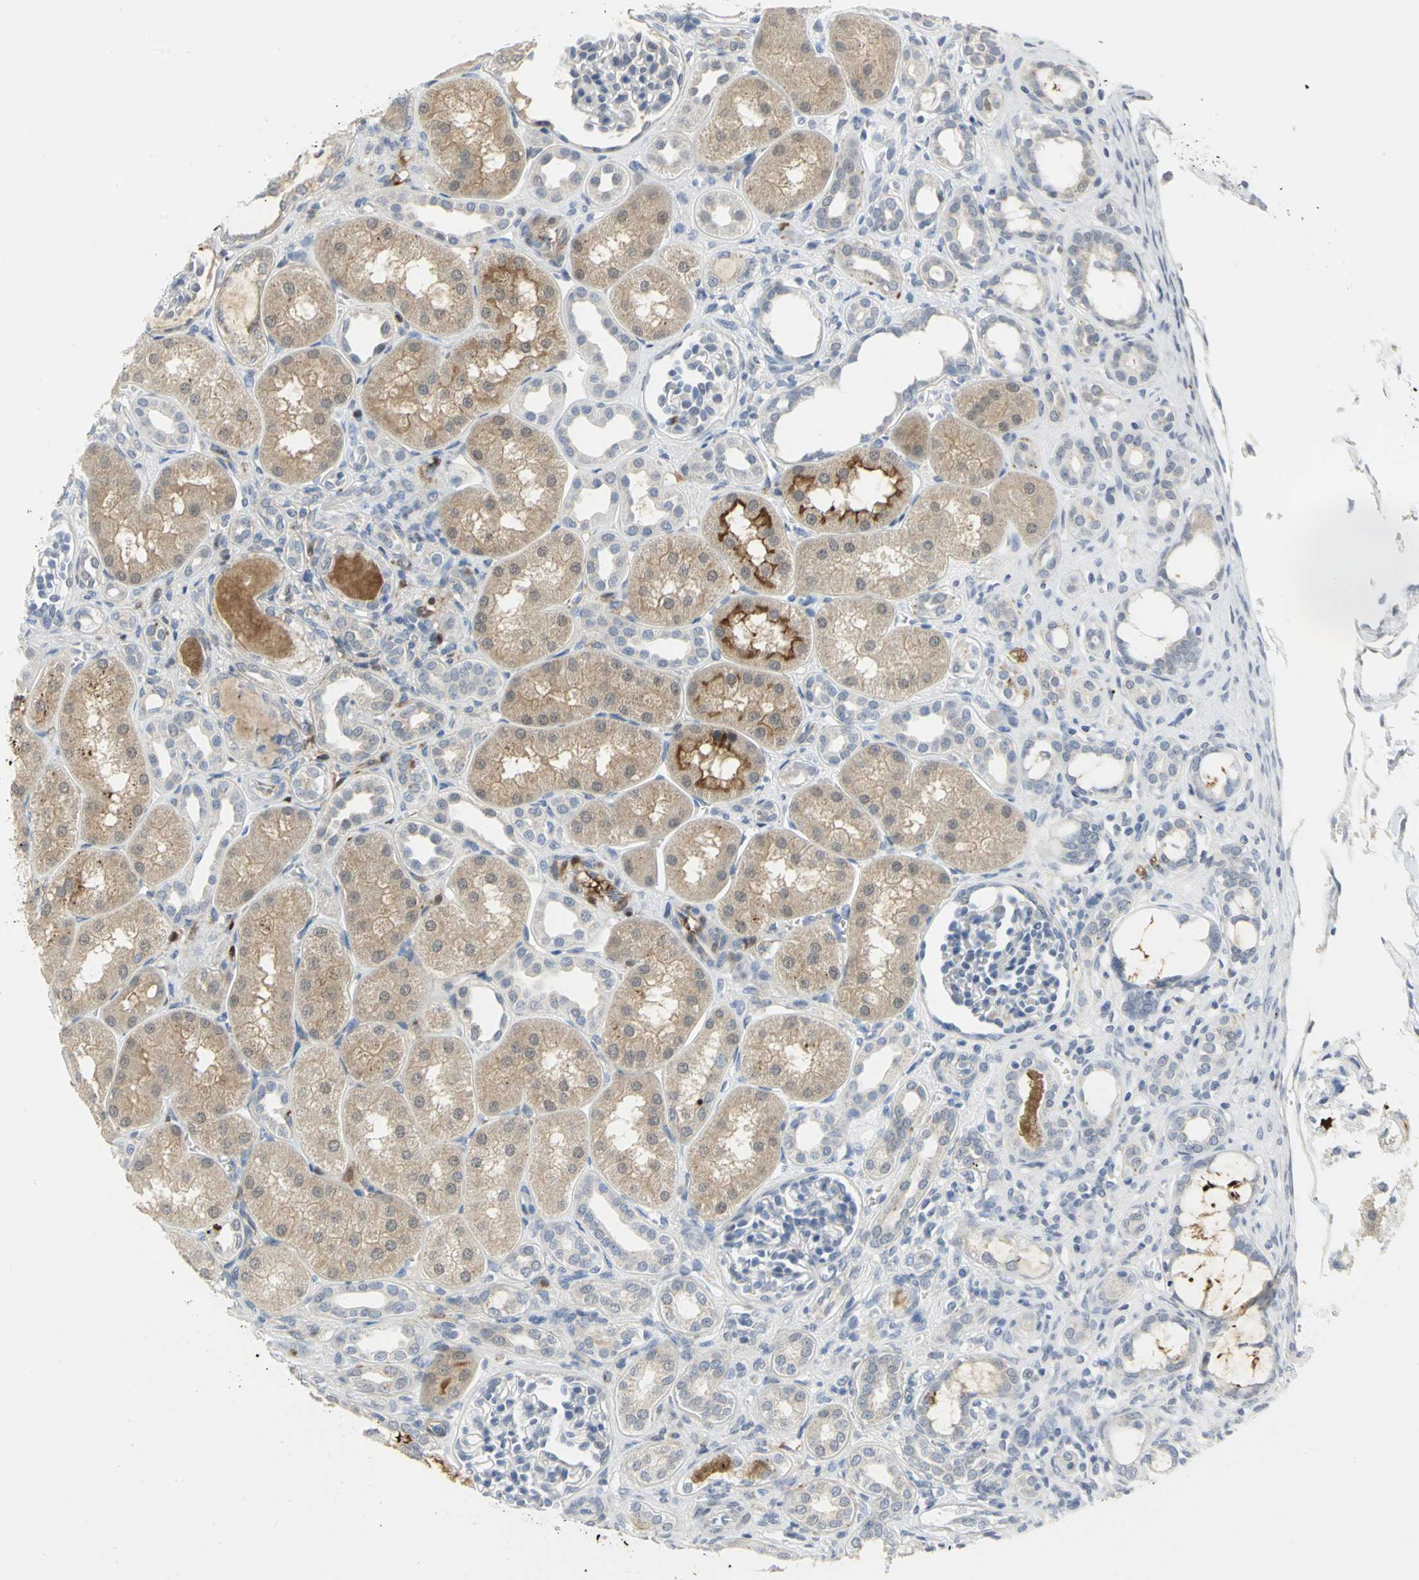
{"staining": {"intensity": "negative", "quantity": "none", "location": "none"}, "tissue": "kidney", "cell_type": "Cells in glomeruli", "image_type": "normal", "snomed": [{"axis": "morphology", "description": "Normal tissue, NOS"}, {"axis": "topography", "description": "Kidney"}], "caption": "DAB (3,3'-diaminobenzidine) immunohistochemical staining of unremarkable human kidney reveals no significant positivity in cells in glomeruli. (DAB IHC visualized using brightfield microscopy, high magnification).", "gene": "ZIC1", "patient": {"sex": "male", "age": 7}}